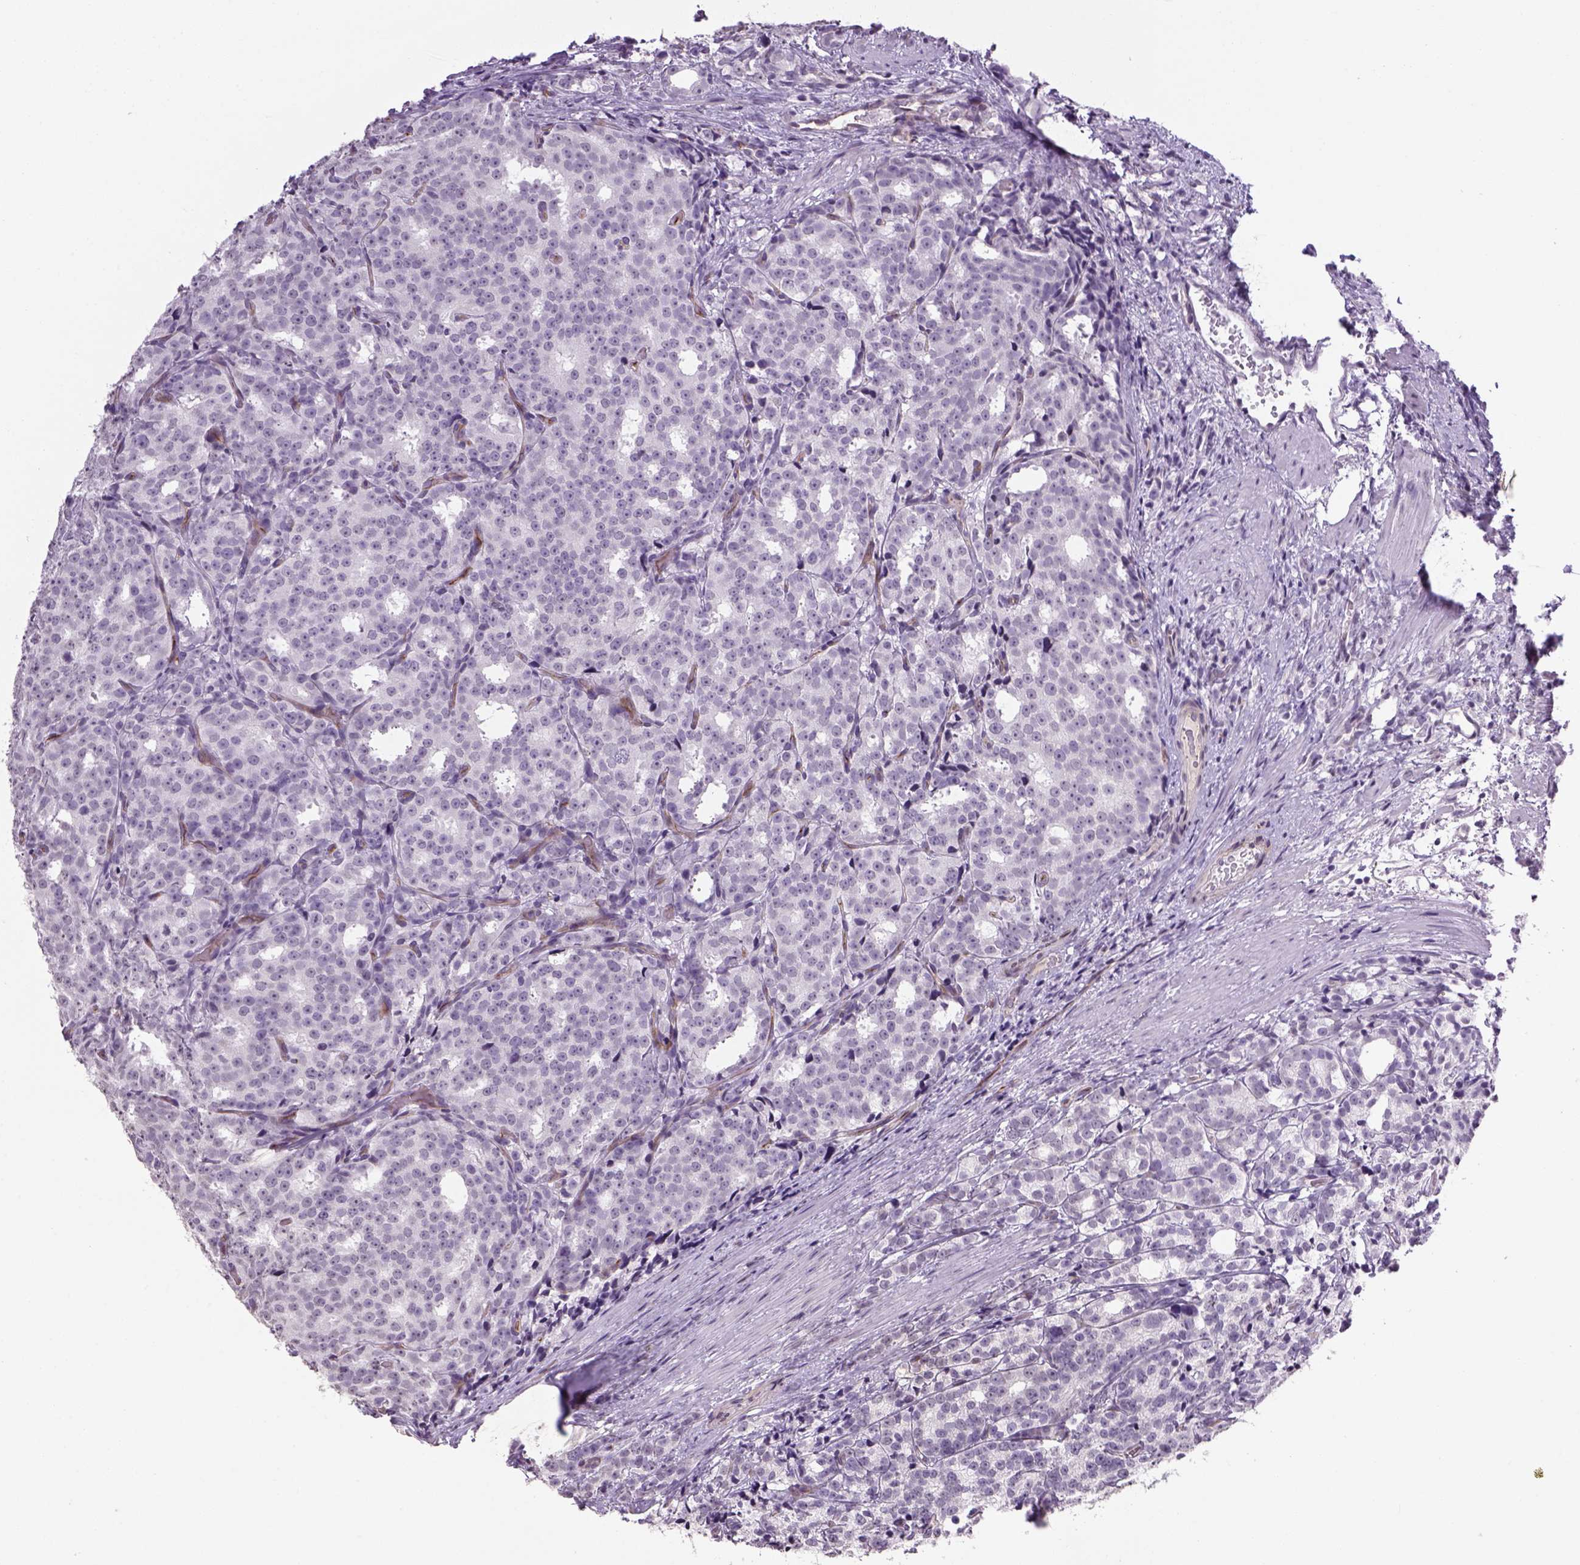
{"staining": {"intensity": "negative", "quantity": "none", "location": "none"}, "tissue": "prostate cancer", "cell_type": "Tumor cells", "image_type": "cancer", "snomed": [{"axis": "morphology", "description": "Adenocarcinoma, High grade"}, {"axis": "topography", "description": "Prostate"}], "caption": "An IHC image of prostate cancer (high-grade adenocarcinoma) is shown. There is no staining in tumor cells of prostate cancer (high-grade adenocarcinoma). The staining is performed using DAB brown chromogen with nuclei counter-stained in using hematoxylin.", "gene": "PRRT1", "patient": {"sex": "male", "age": 53}}